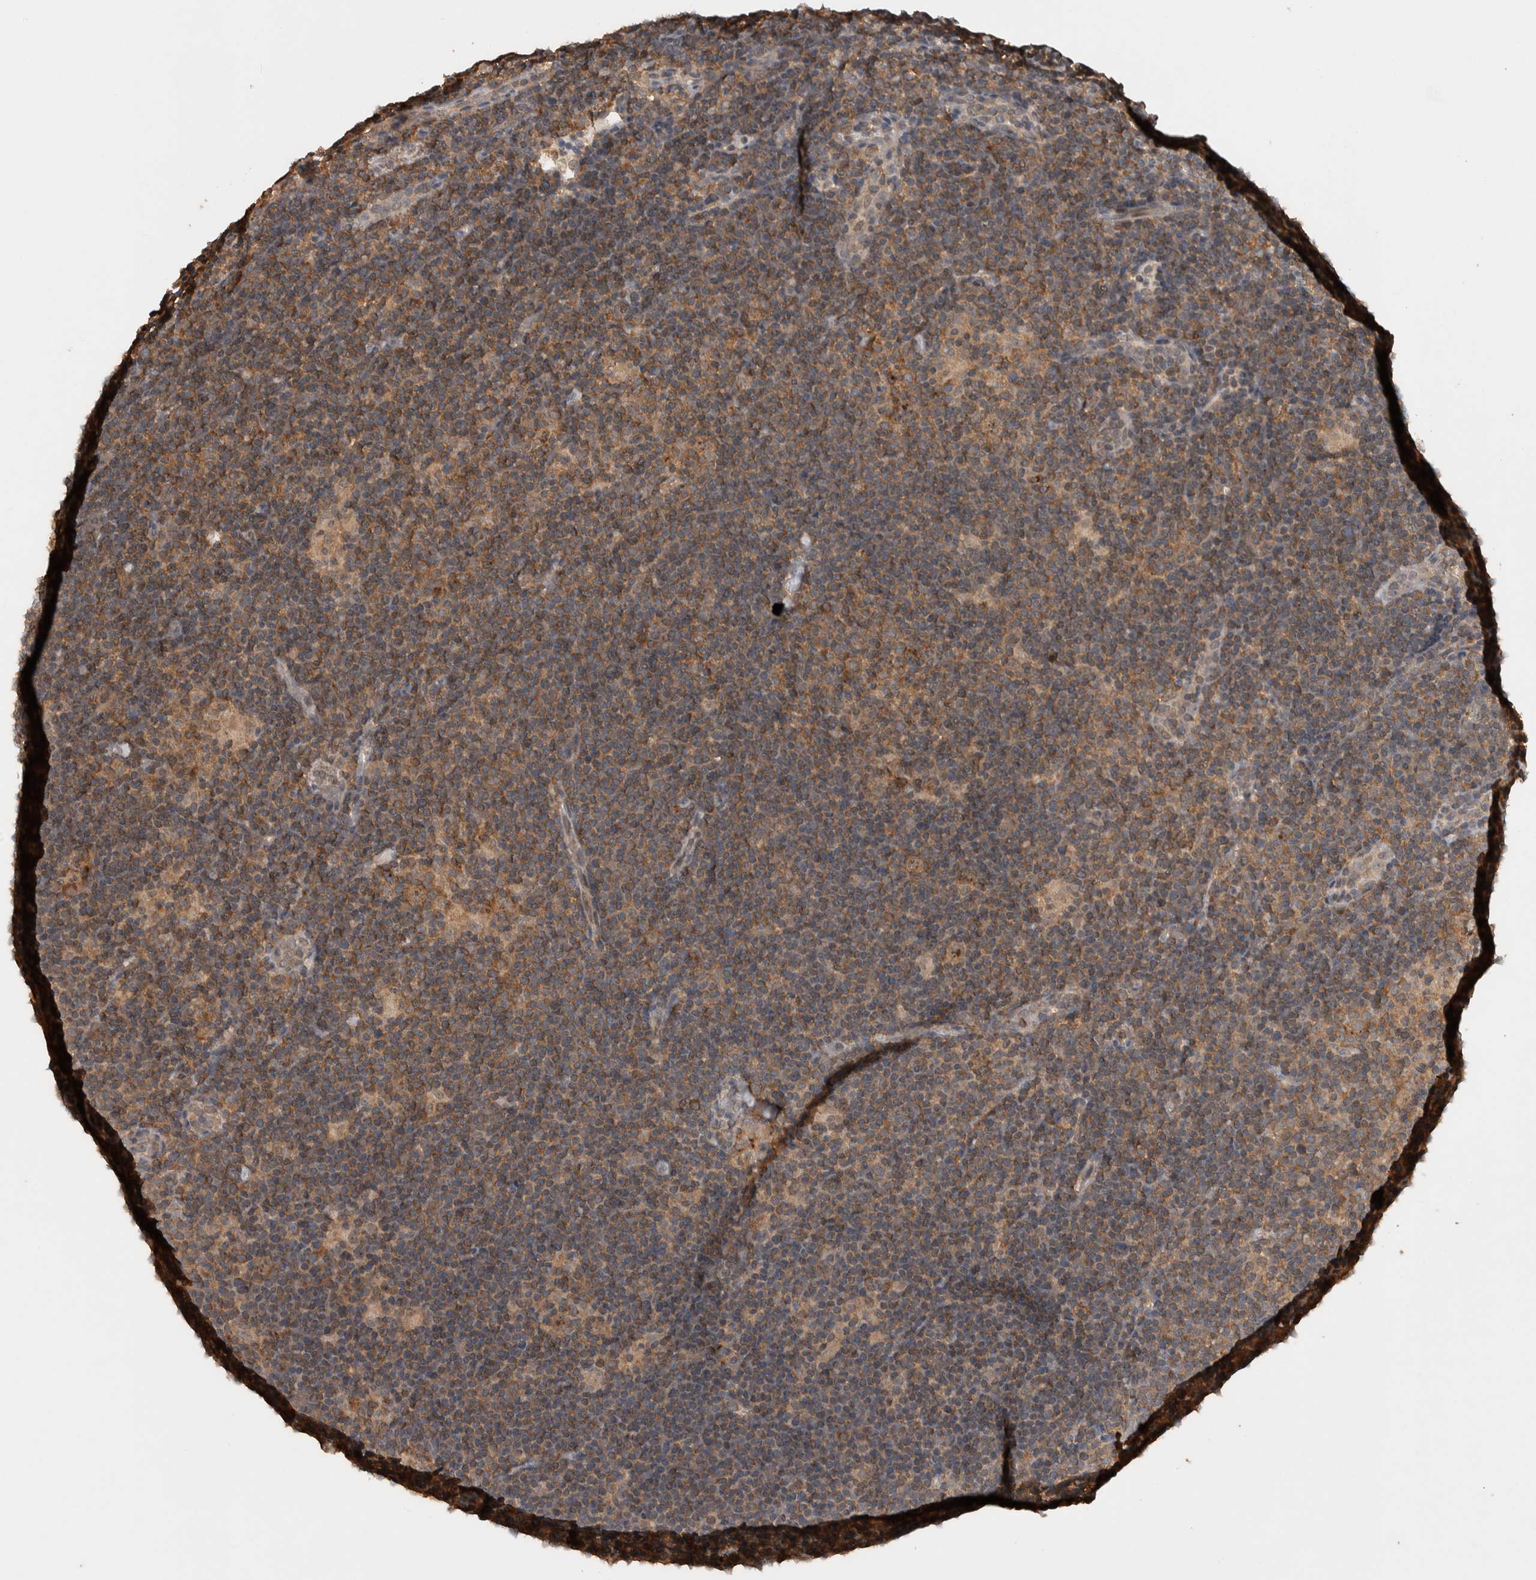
{"staining": {"intensity": "moderate", "quantity": ">75%", "location": "cytoplasmic/membranous"}, "tissue": "lymphoma", "cell_type": "Tumor cells", "image_type": "cancer", "snomed": [{"axis": "morphology", "description": "Hodgkin's disease, NOS"}, {"axis": "topography", "description": "Lymph node"}], "caption": "This micrograph demonstrates Hodgkin's disease stained with immunohistochemistry (IHC) to label a protein in brown. The cytoplasmic/membranous of tumor cells show moderate positivity for the protein. Nuclei are counter-stained blue.", "gene": "DVL2", "patient": {"sex": "female", "age": 57}}